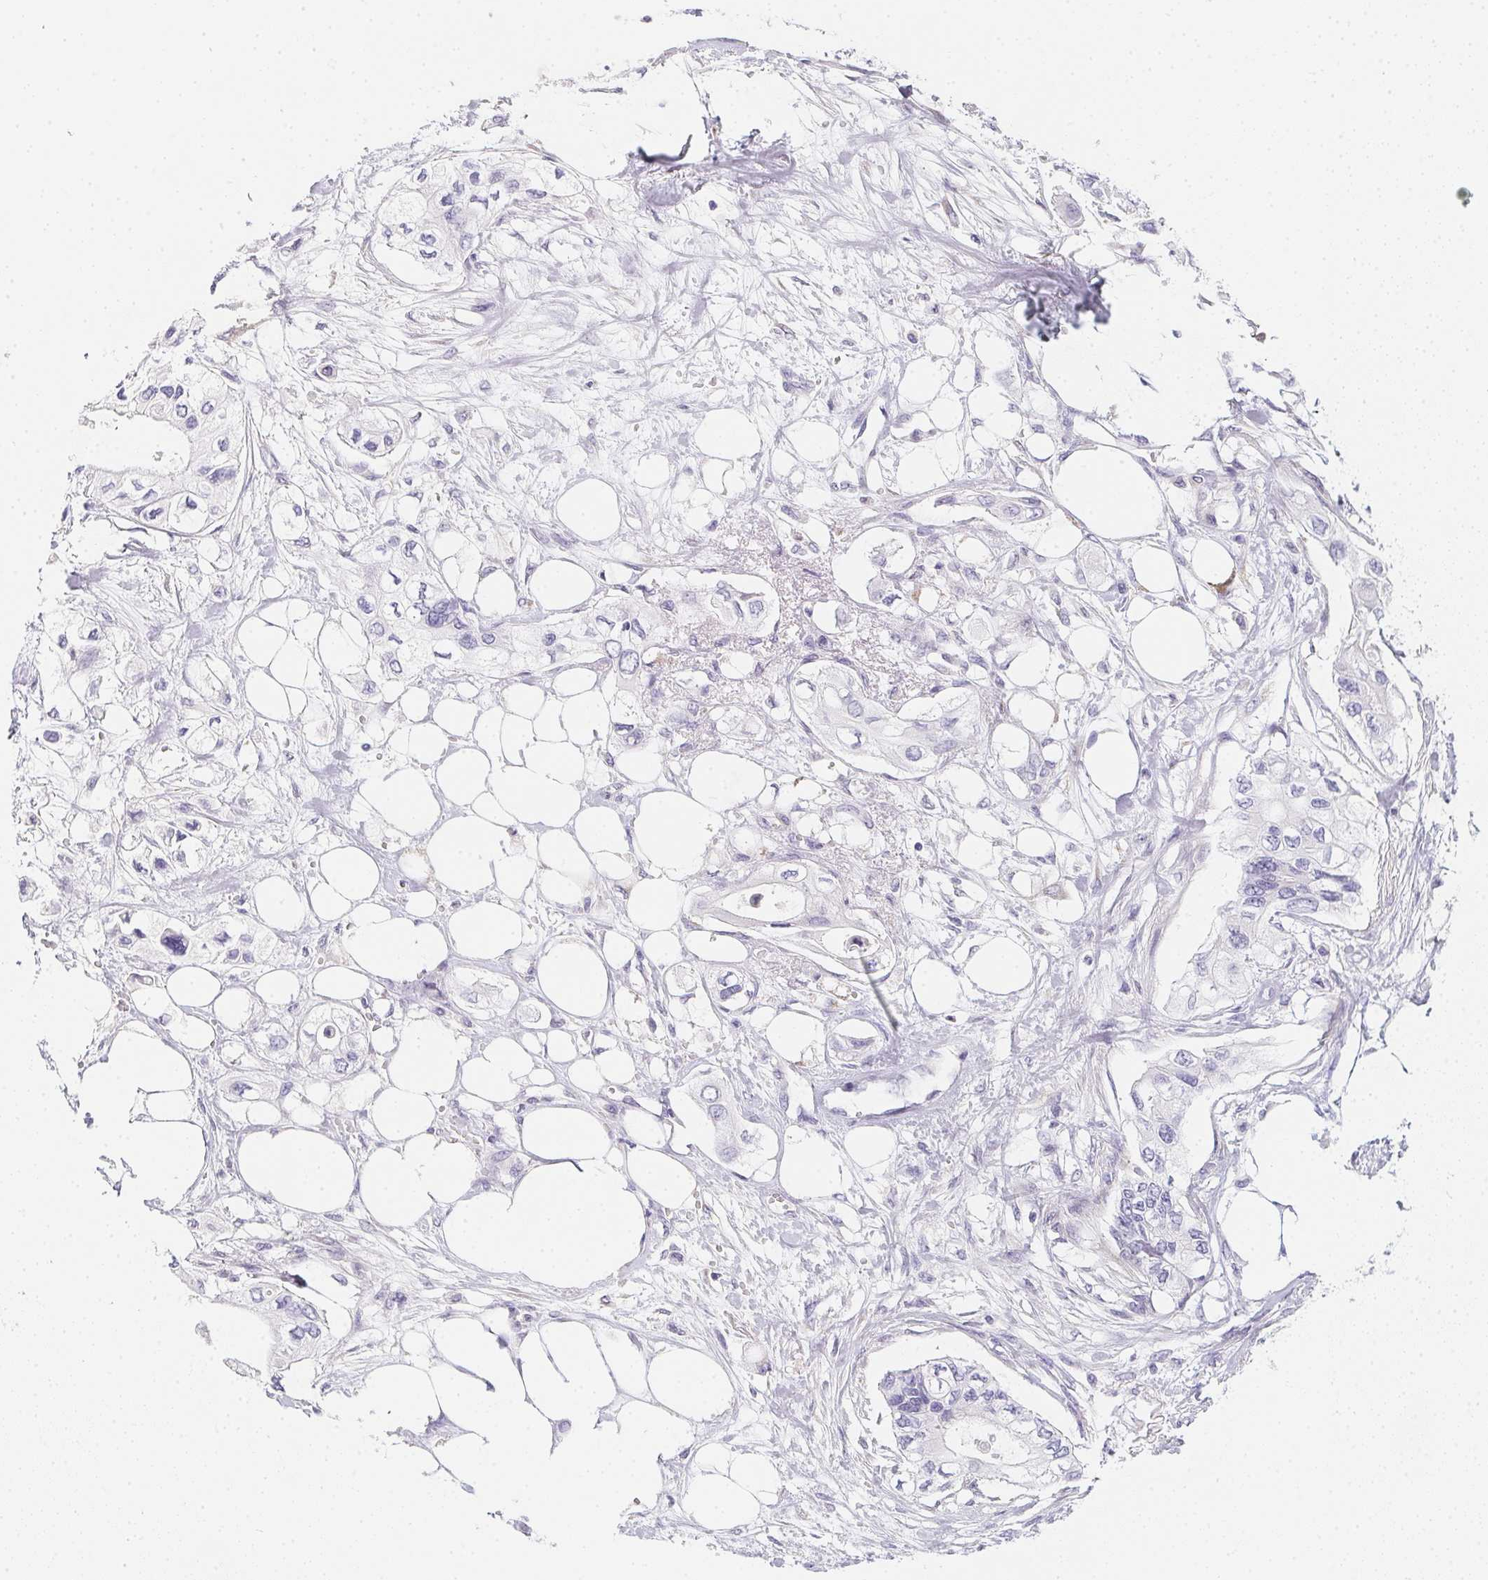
{"staining": {"intensity": "negative", "quantity": "none", "location": "none"}, "tissue": "pancreatic cancer", "cell_type": "Tumor cells", "image_type": "cancer", "snomed": [{"axis": "morphology", "description": "Adenocarcinoma, NOS"}, {"axis": "topography", "description": "Pancreas"}], "caption": "High magnification brightfield microscopy of adenocarcinoma (pancreatic) stained with DAB (brown) and counterstained with hematoxylin (blue): tumor cells show no significant positivity. Nuclei are stained in blue.", "gene": "MAP1A", "patient": {"sex": "female", "age": 63}}